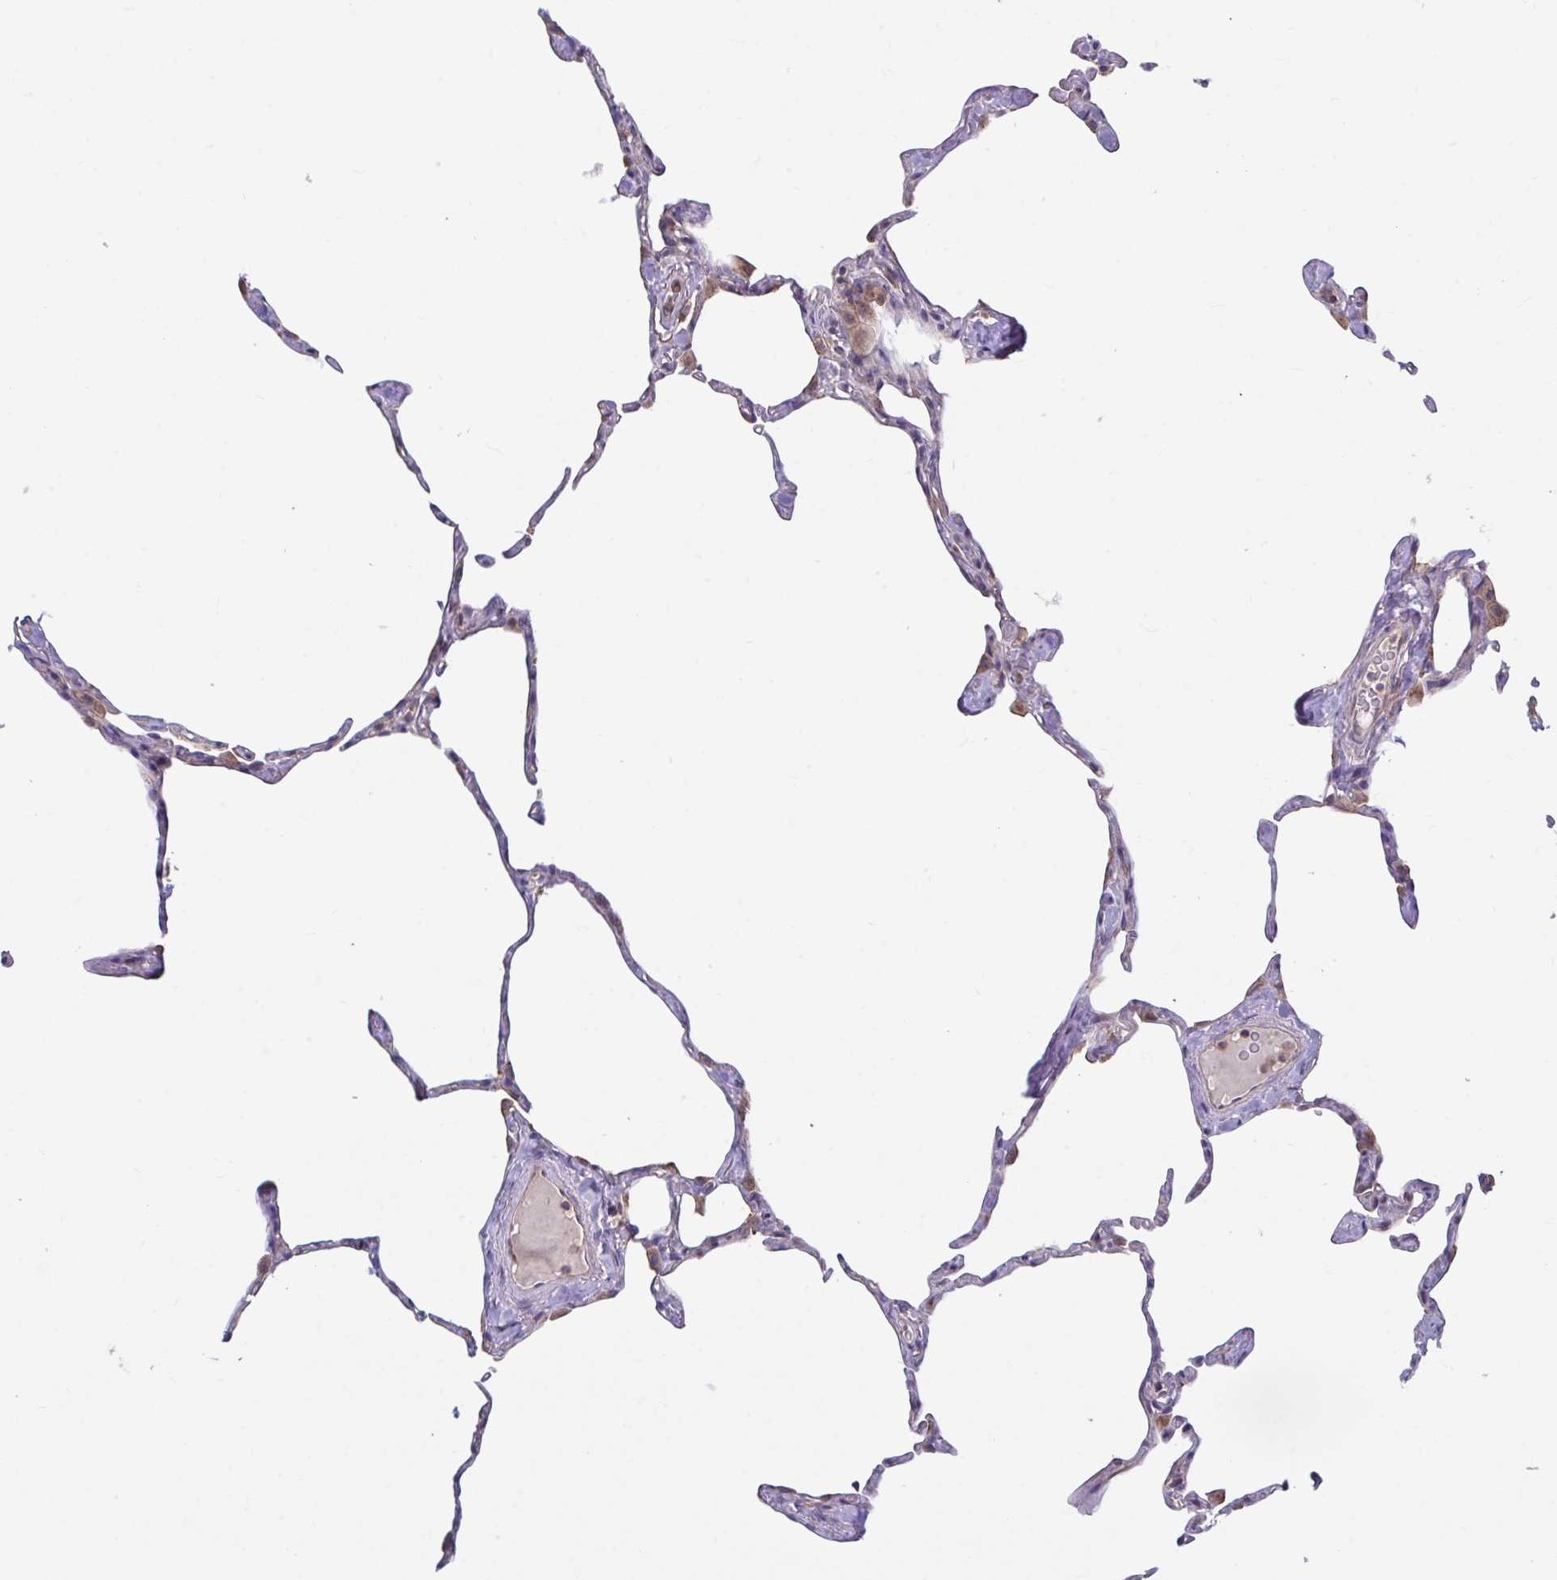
{"staining": {"intensity": "moderate", "quantity": "25%-75%", "location": "cytoplasmic/membranous"}, "tissue": "lung", "cell_type": "Alveolar cells", "image_type": "normal", "snomed": [{"axis": "morphology", "description": "Normal tissue, NOS"}, {"axis": "topography", "description": "Lung"}], "caption": "Brown immunohistochemical staining in benign lung shows moderate cytoplasmic/membranous staining in approximately 25%-75% of alveolar cells.", "gene": "IST1", "patient": {"sex": "male", "age": 65}}